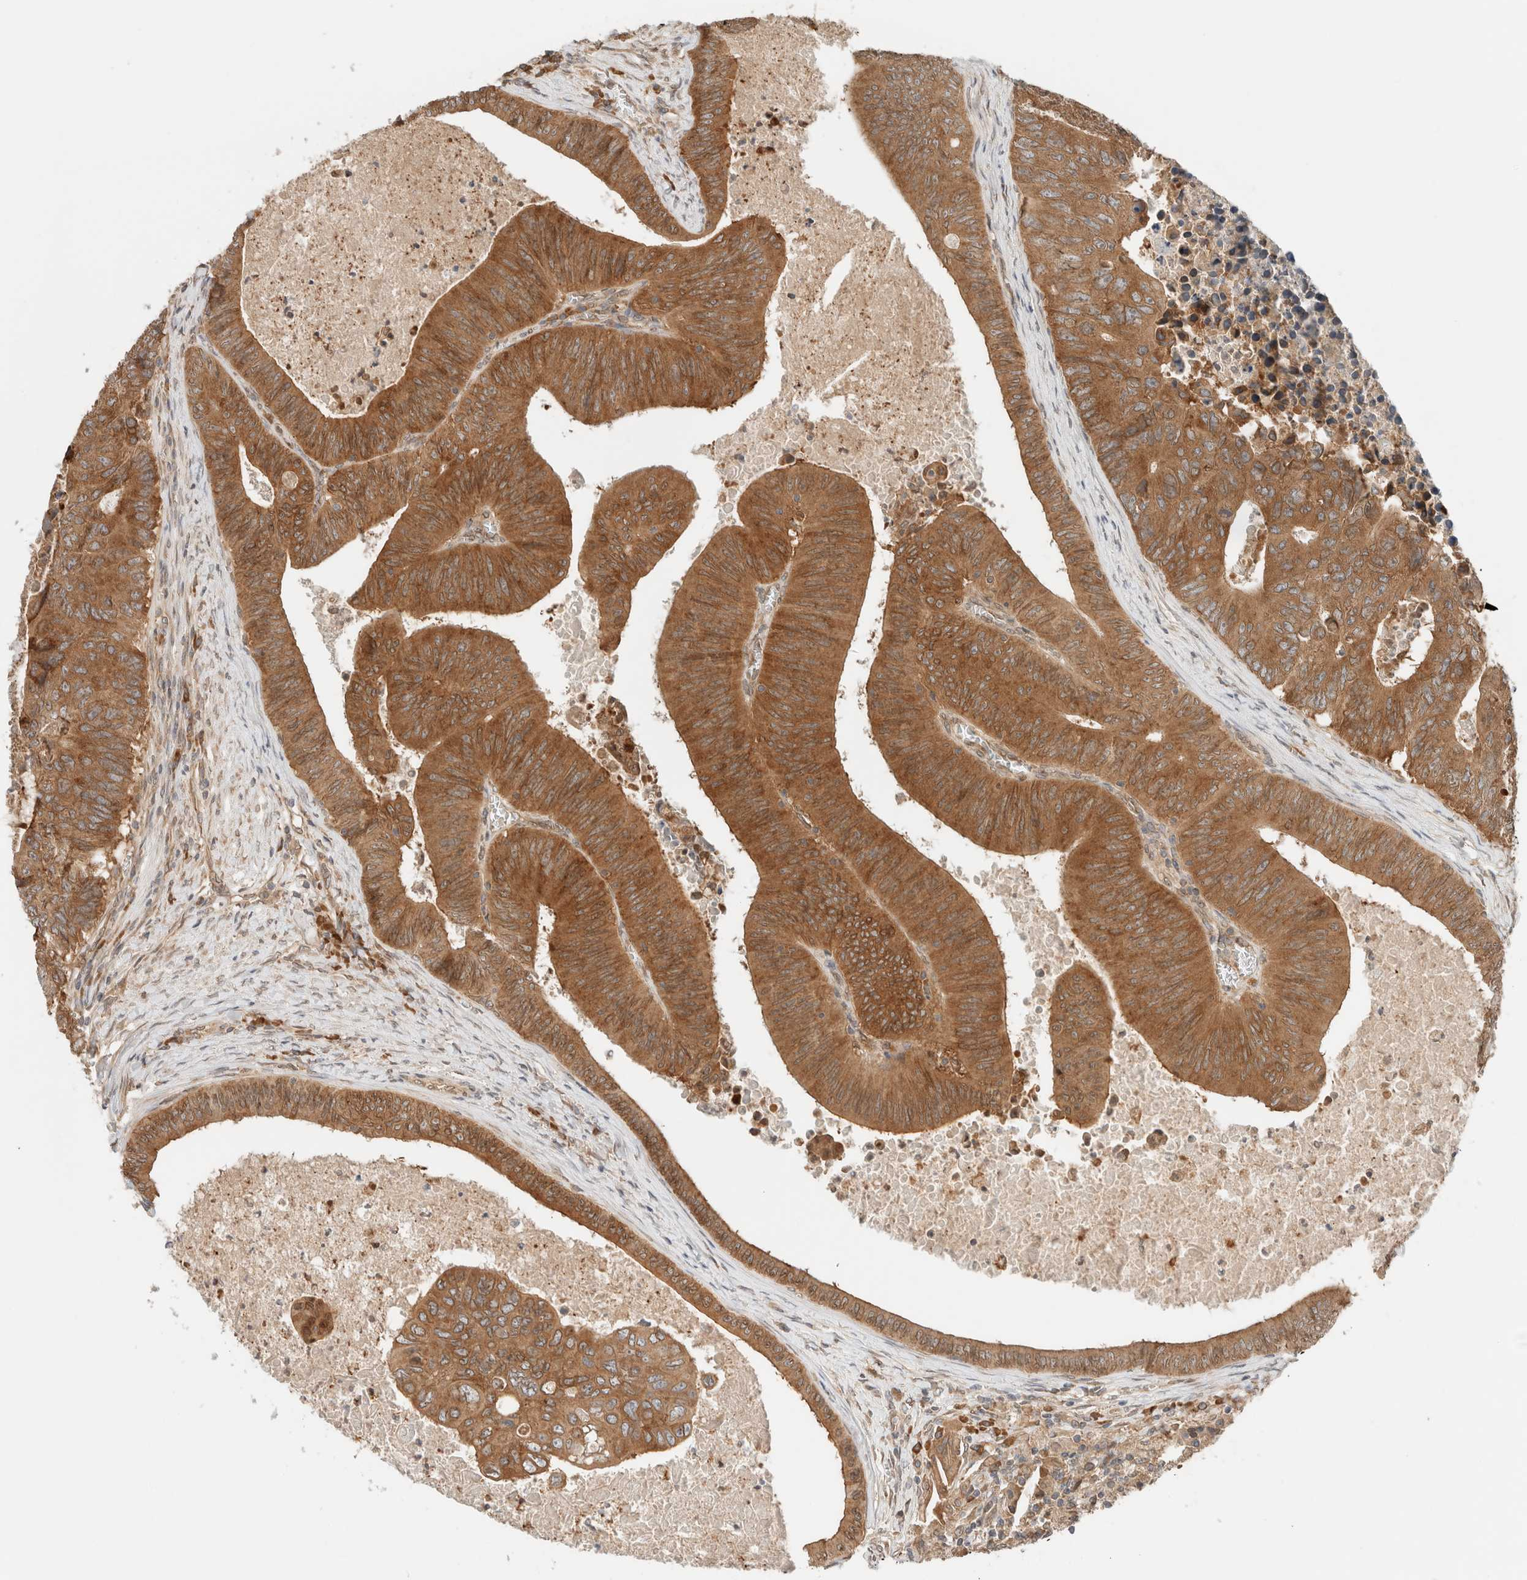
{"staining": {"intensity": "strong", "quantity": ">75%", "location": "cytoplasmic/membranous"}, "tissue": "colorectal cancer", "cell_type": "Tumor cells", "image_type": "cancer", "snomed": [{"axis": "morphology", "description": "Adenocarcinoma, NOS"}, {"axis": "topography", "description": "Colon"}], "caption": "Colorectal adenocarcinoma stained with DAB (3,3'-diaminobenzidine) immunohistochemistry (IHC) demonstrates high levels of strong cytoplasmic/membranous expression in approximately >75% of tumor cells.", "gene": "ARFGEF2", "patient": {"sex": "male", "age": 87}}